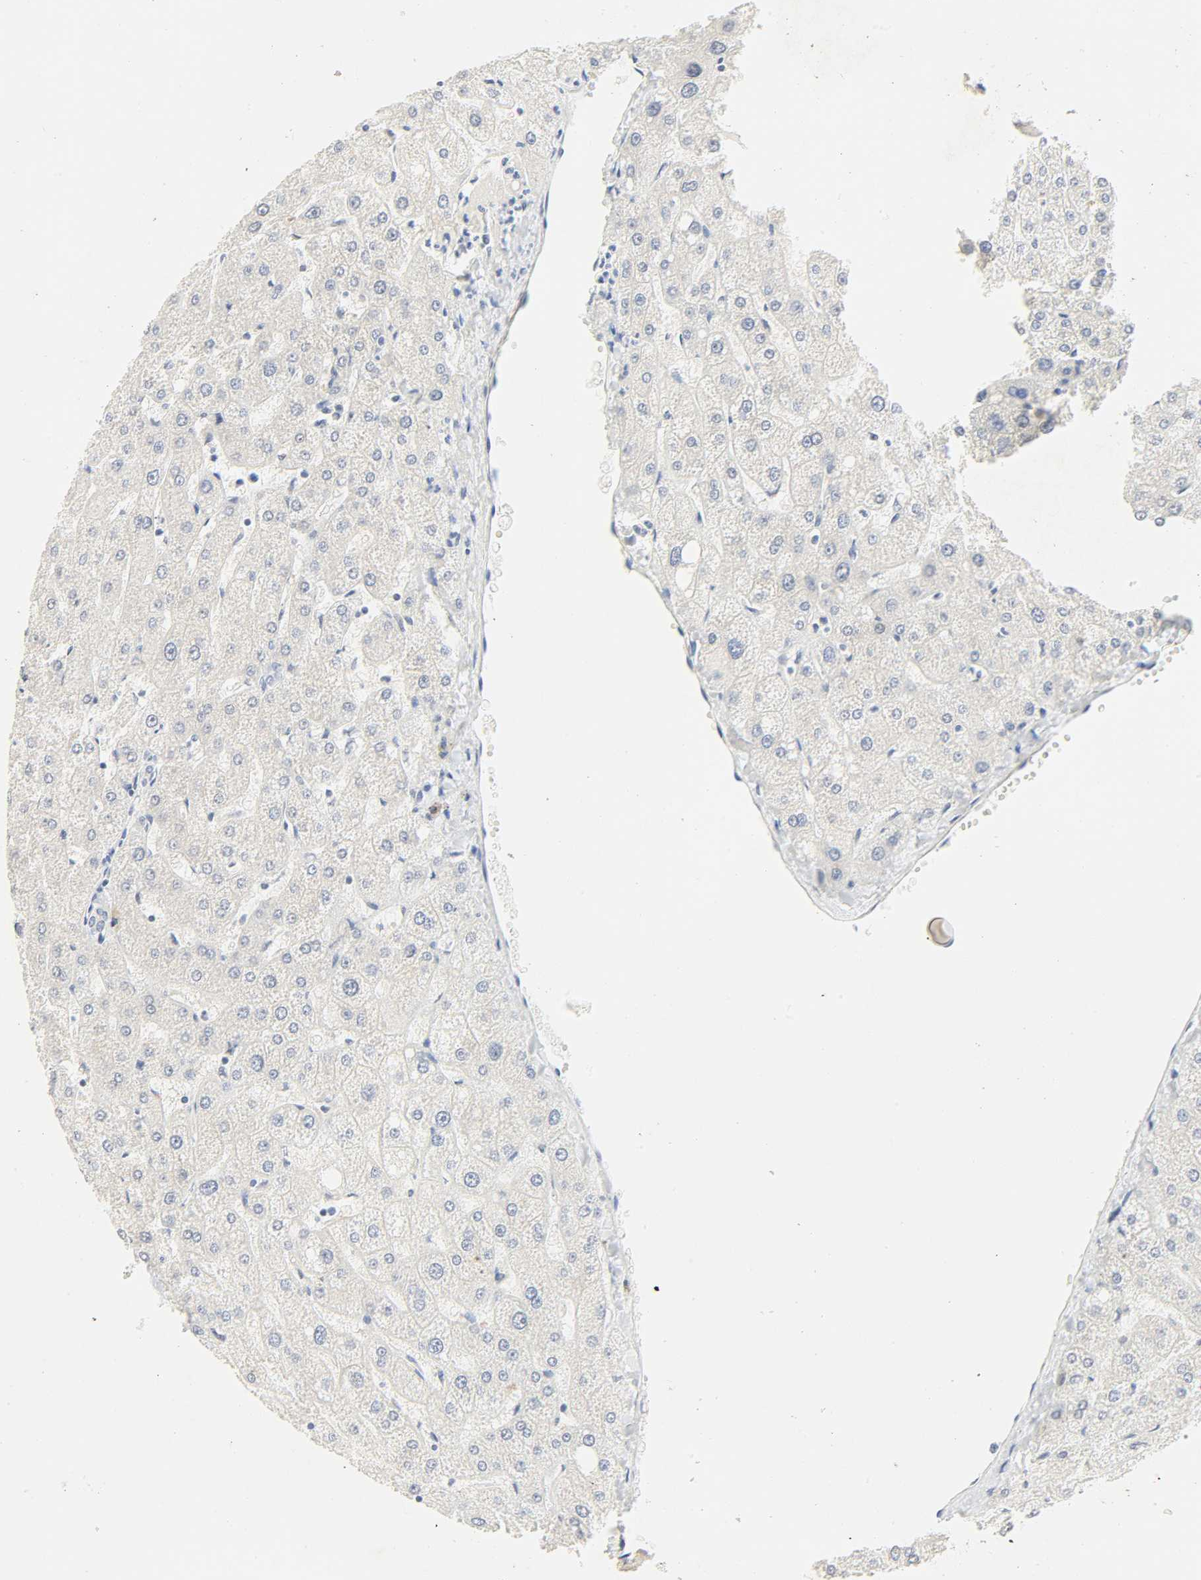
{"staining": {"intensity": "negative", "quantity": "none", "location": "none"}, "tissue": "liver", "cell_type": "Cholangiocytes", "image_type": "normal", "snomed": [{"axis": "morphology", "description": "Normal tissue, NOS"}, {"axis": "topography", "description": "Liver"}], "caption": "There is no significant positivity in cholangiocytes of liver. (Brightfield microscopy of DAB immunohistochemistry (IHC) at high magnification).", "gene": "ACSS2", "patient": {"sex": "male", "age": 67}}